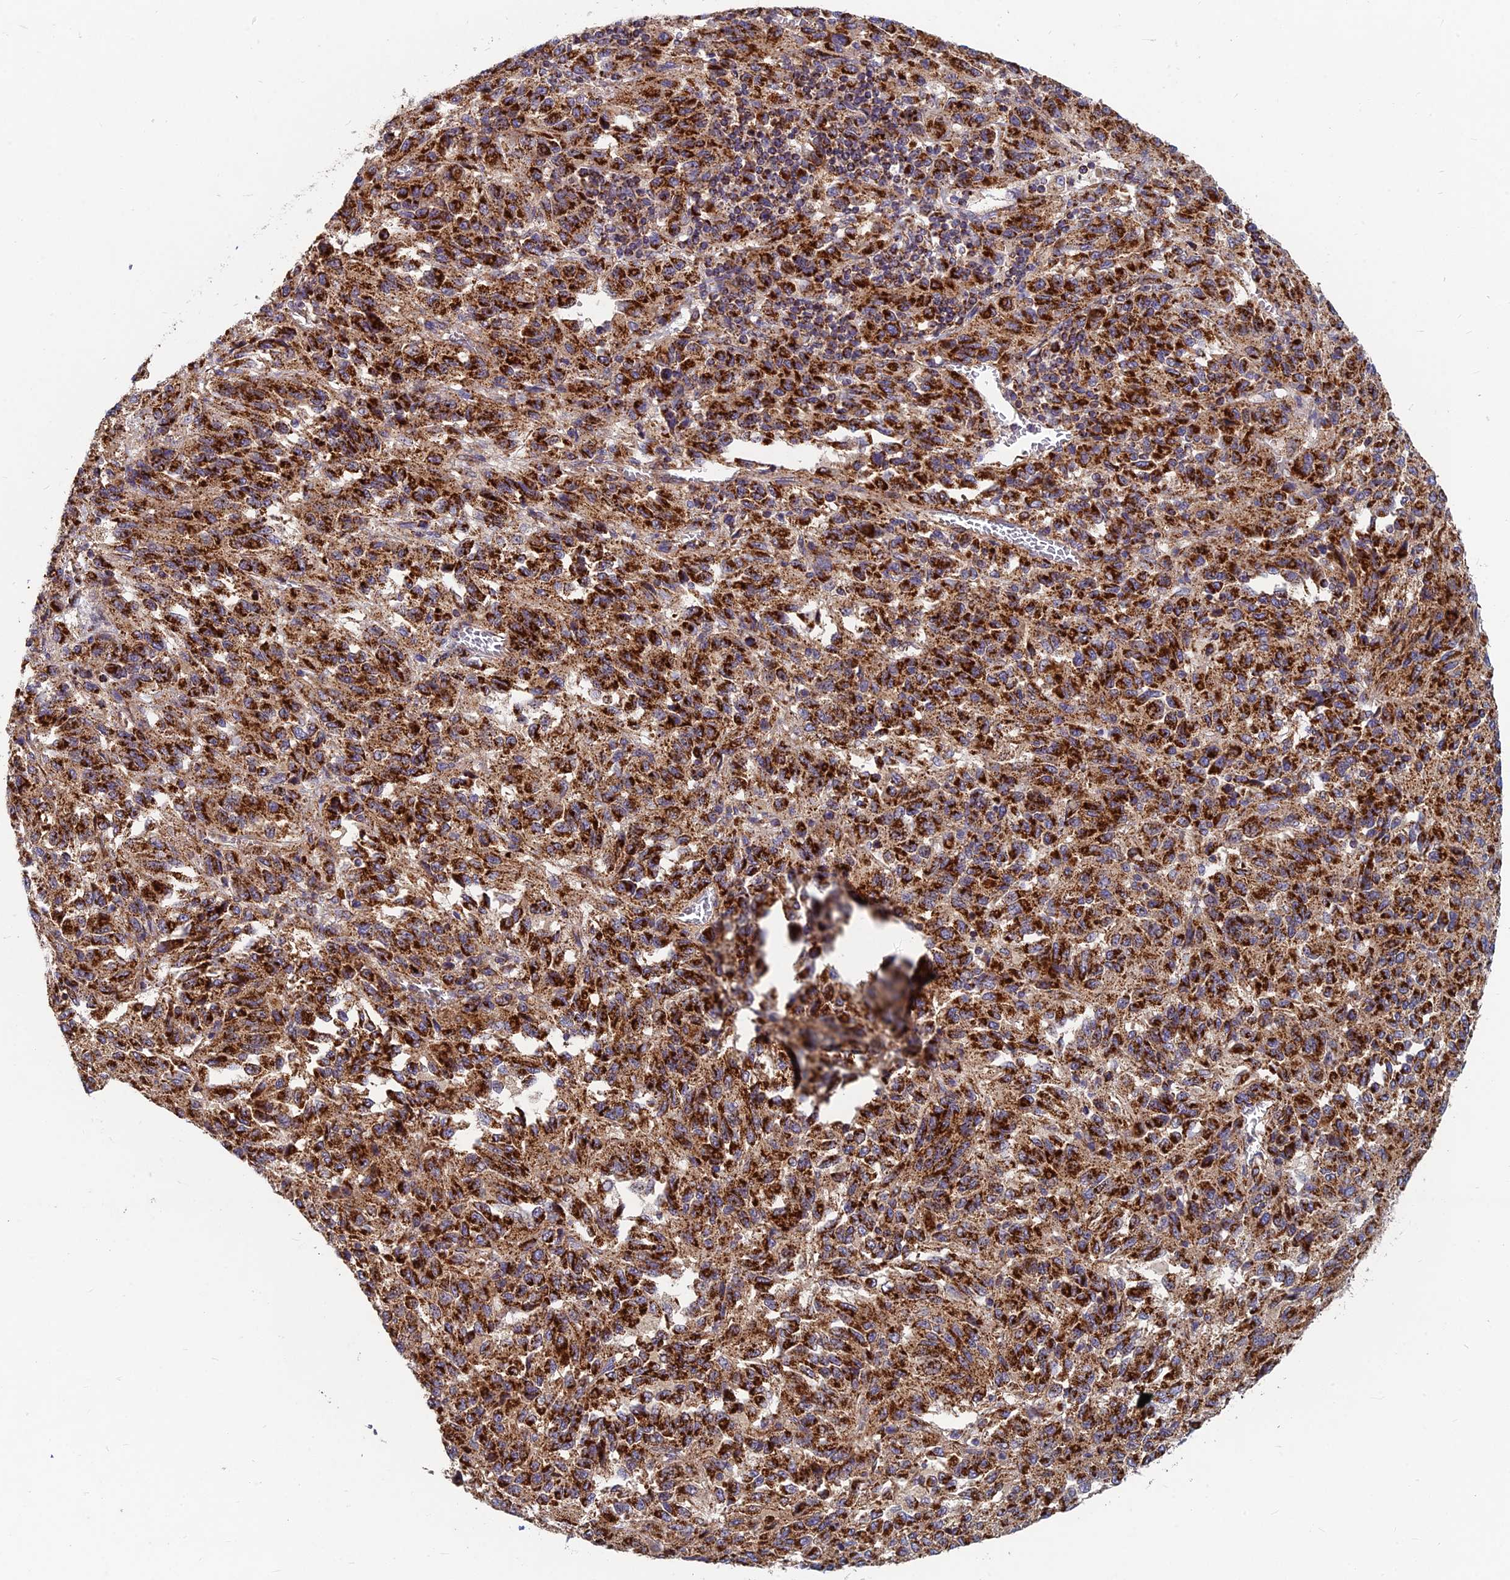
{"staining": {"intensity": "strong", "quantity": ">75%", "location": "cytoplasmic/membranous"}, "tissue": "melanoma", "cell_type": "Tumor cells", "image_type": "cancer", "snomed": [{"axis": "morphology", "description": "Malignant melanoma, Metastatic site"}, {"axis": "topography", "description": "Lung"}], "caption": "This is a photomicrograph of immunohistochemistry staining of melanoma, which shows strong staining in the cytoplasmic/membranous of tumor cells.", "gene": "MRPS9", "patient": {"sex": "male", "age": 64}}